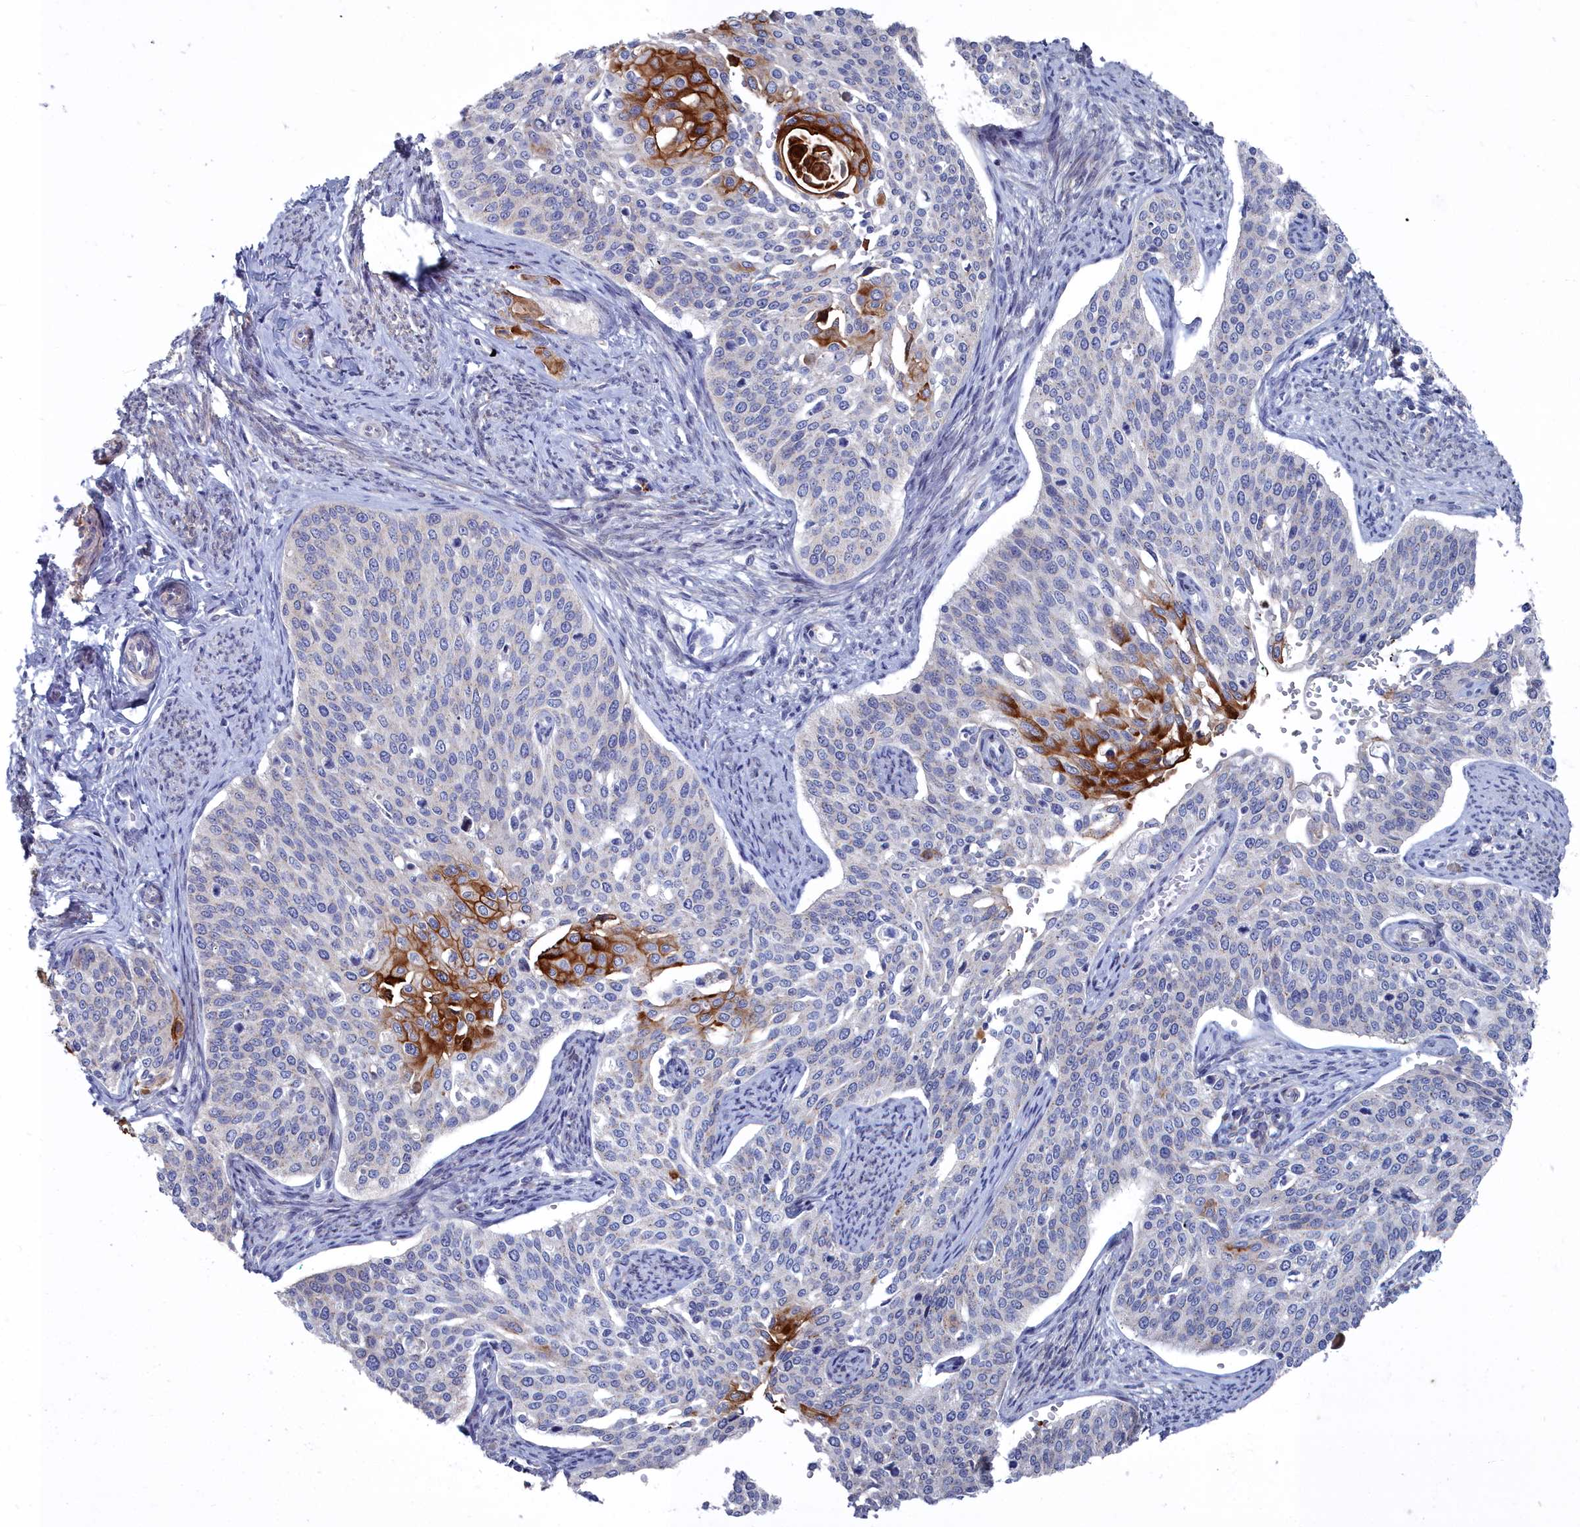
{"staining": {"intensity": "strong", "quantity": "<25%", "location": "cytoplasmic/membranous"}, "tissue": "cervical cancer", "cell_type": "Tumor cells", "image_type": "cancer", "snomed": [{"axis": "morphology", "description": "Squamous cell carcinoma, NOS"}, {"axis": "topography", "description": "Cervix"}], "caption": "Cervical cancer (squamous cell carcinoma) stained with DAB (3,3'-diaminobenzidine) immunohistochemistry shows medium levels of strong cytoplasmic/membranous positivity in about <25% of tumor cells.", "gene": "SHISAL2A", "patient": {"sex": "female", "age": 44}}